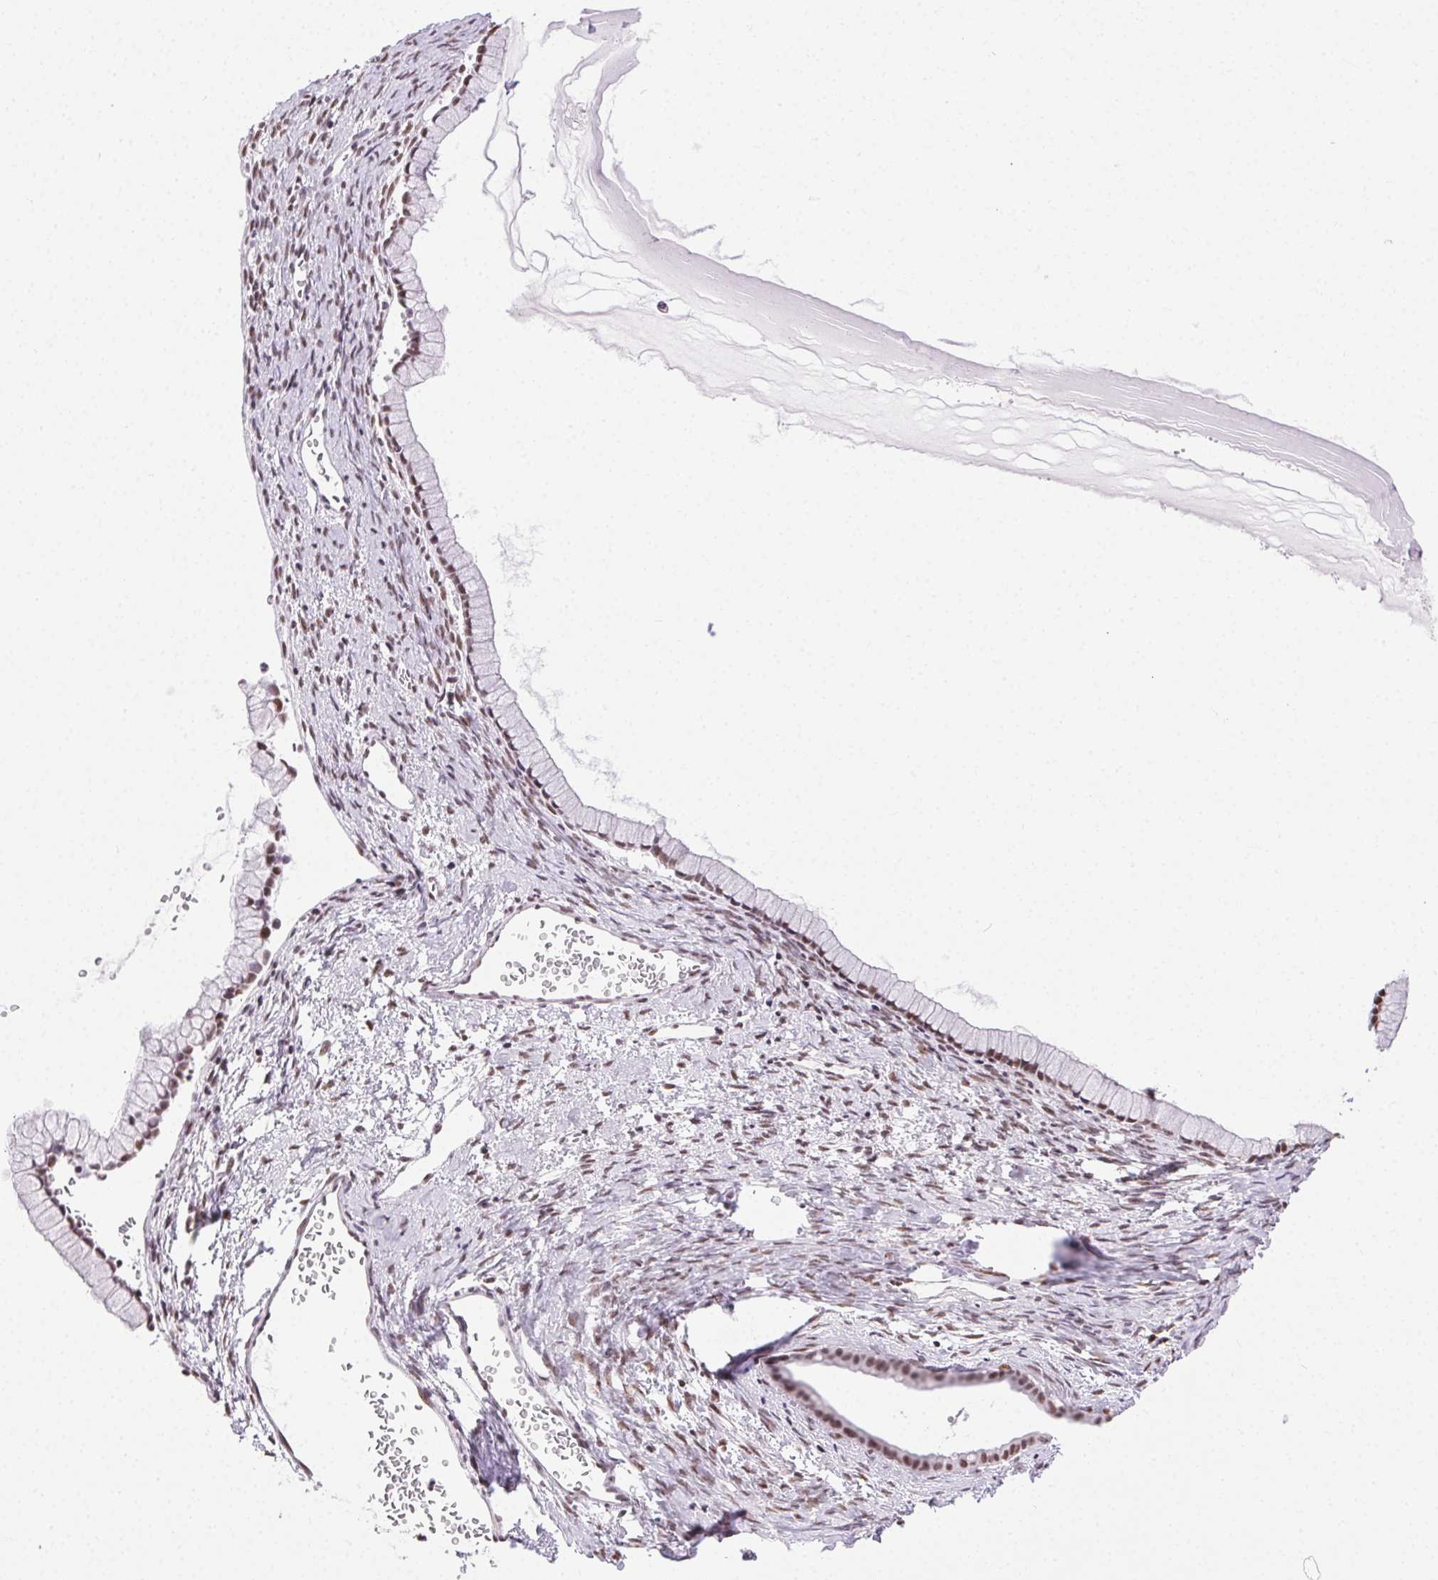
{"staining": {"intensity": "weak", "quantity": "<25%", "location": "nuclear"}, "tissue": "ovarian cancer", "cell_type": "Tumor cells", "image_type": "cancer", "snomed": [{"axis": "morphology", "description": "Cystadenocarcinoma, mucinous, NOS"}, {"axis": "topography", "description": "Ovary"}], "caption": "This is a histopathology image of immunohistochemistry (IHC) staining of ovarian cancer (mucinous cystadenocarcinoma), which shows no expression in tumor cells. (Stains: DAB (3,3'-diaminobenzidine) immunohistochemistry (IHC) with hematoxylin counter stain, Microscopy: brightfield microscopy at high magnification).", "gene": "TRA2B", "patient": {"sex": "female", "age": 41}}